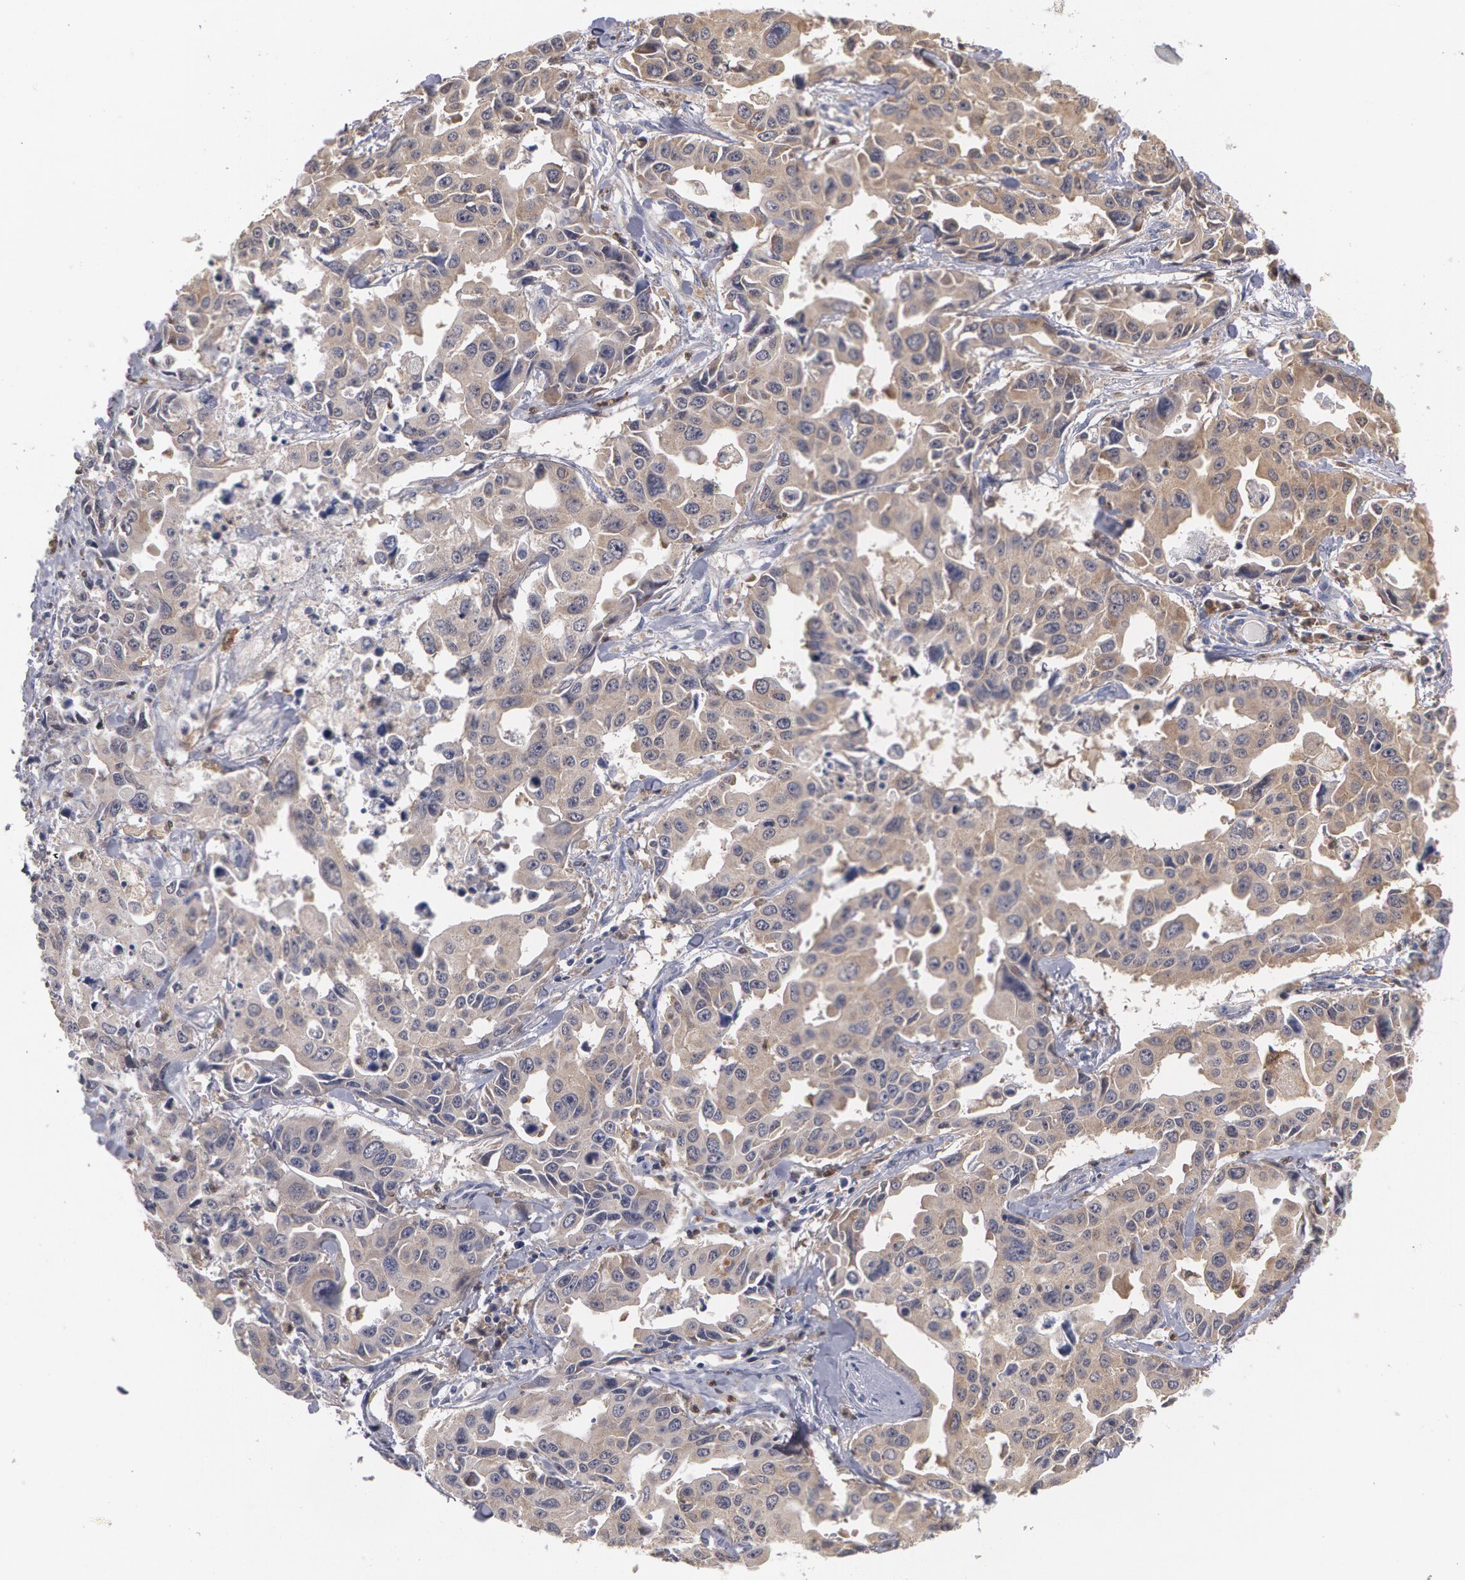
{"staining": {"intensity": "weak", "quantity": ">75%", "location": "cytoplasmic/membranous"}, "tissue": "lung cancer", "cell_type": "Tumor cells", "image_type": "cancer", "snomed": [{"axis": "morphology", "description": "Adenocarcinoma, NOS"}, {"axis": "topography", "description": "Lung"}], "caption": "Protein positivity by IHC demonstrates weak cytoplasmic/membranous positivity in approximately >75% of tumor cells in adenocarcinoma (lung).", "gene": "SYK", "patient": {"sex": "male", "age": 64}}